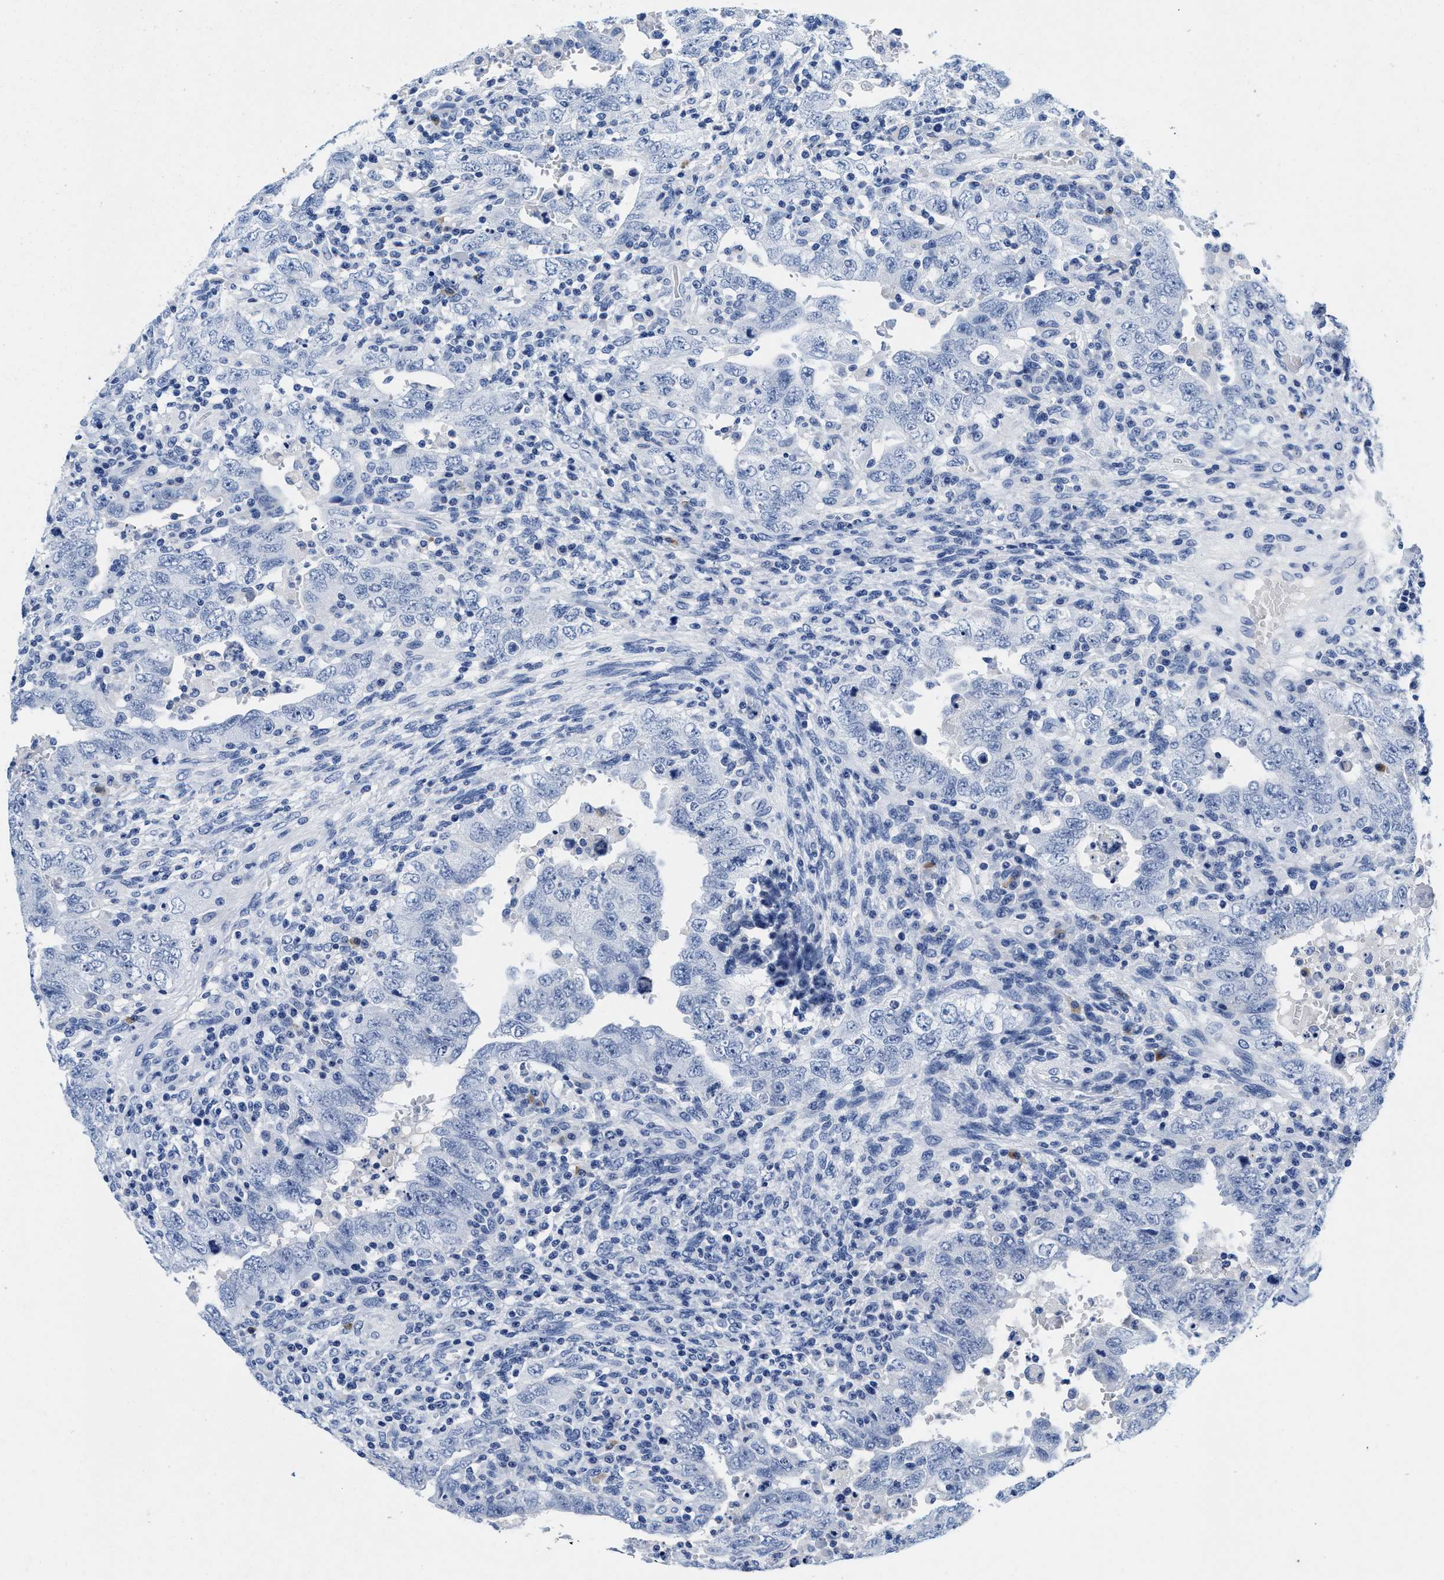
{"staining": {"intensity": "negative", "quantity": "none", "location": "none"}, "tissue": "testis cancer", "cell_type": "Tumor cells", "image_type": "cancer", "snomed": [{"axis": "morphology", "description": "Carcinoma, Embryonal, NOS"}, {"axis": "topography", "description": "Testis"}], "caption": "High power microscopy photomicrograph of an immunohistochemistry (IHC) image of testis embryonal carcinoma, revealing no significant expression in tumor cells.", "gene": "TTC3", "patient": {"sex": "male", "age": 26}}